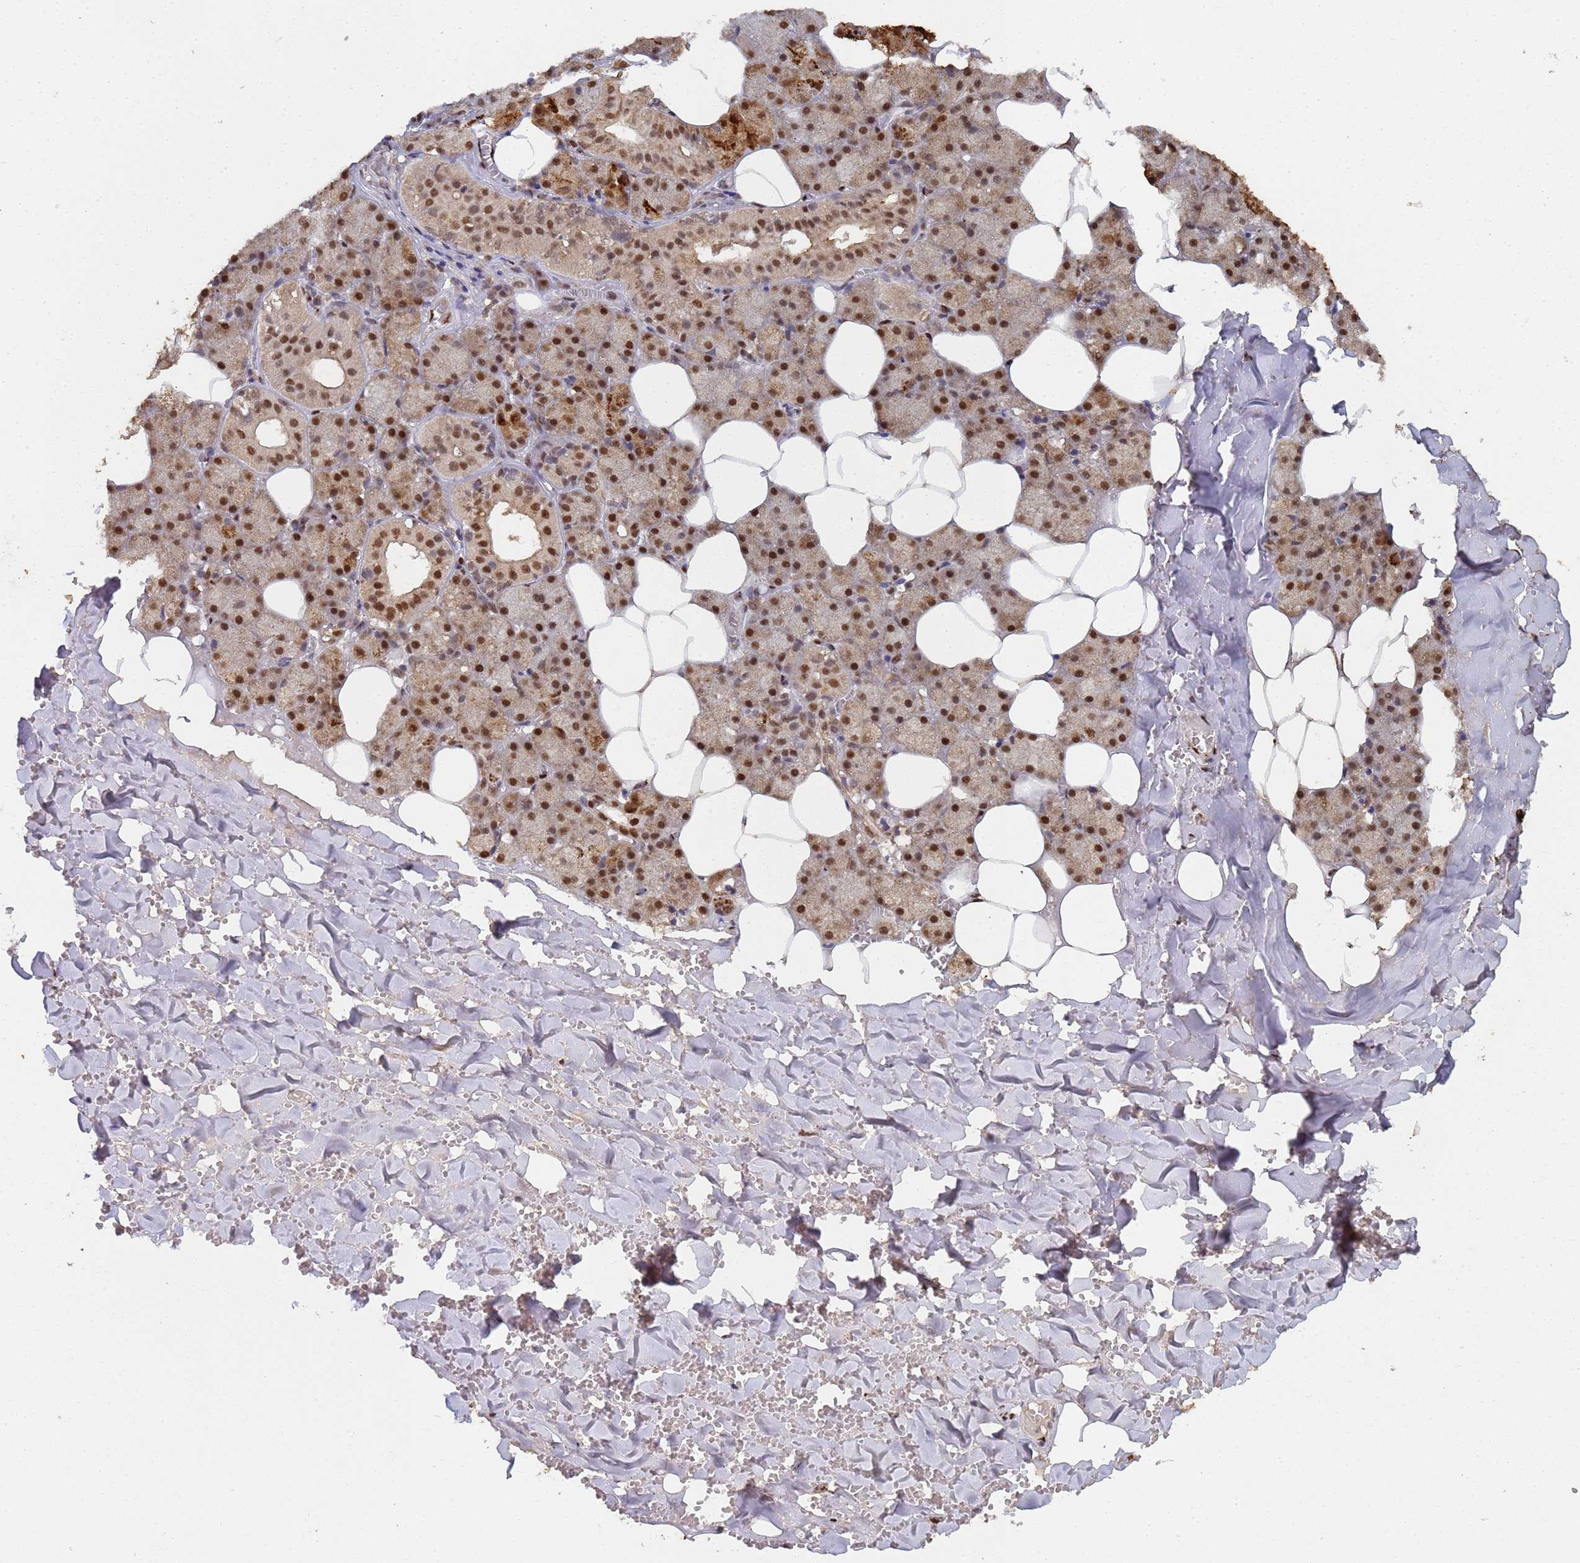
{"staining": {"intensity": "strong", "quantity": "25%-75%", "location": "cytoplasmic/membranous,nuclear"}, "tissue": "salivary gland", "cell_type": "Glandular cells", "image_type": "normal", "snomed": [{"axis": "morphology", "description": "Normal tissue, NOS"}, {"axis": "topography", "description": "Salivary gland"}], "caption": "A brown stain highlights strong cytoplasmic/membranous,nuclear staining of a protein in glandular cells of benign human salivary gland.", "gene": "SECISBP2", "patient": {"sex": "male", "age": 62}}